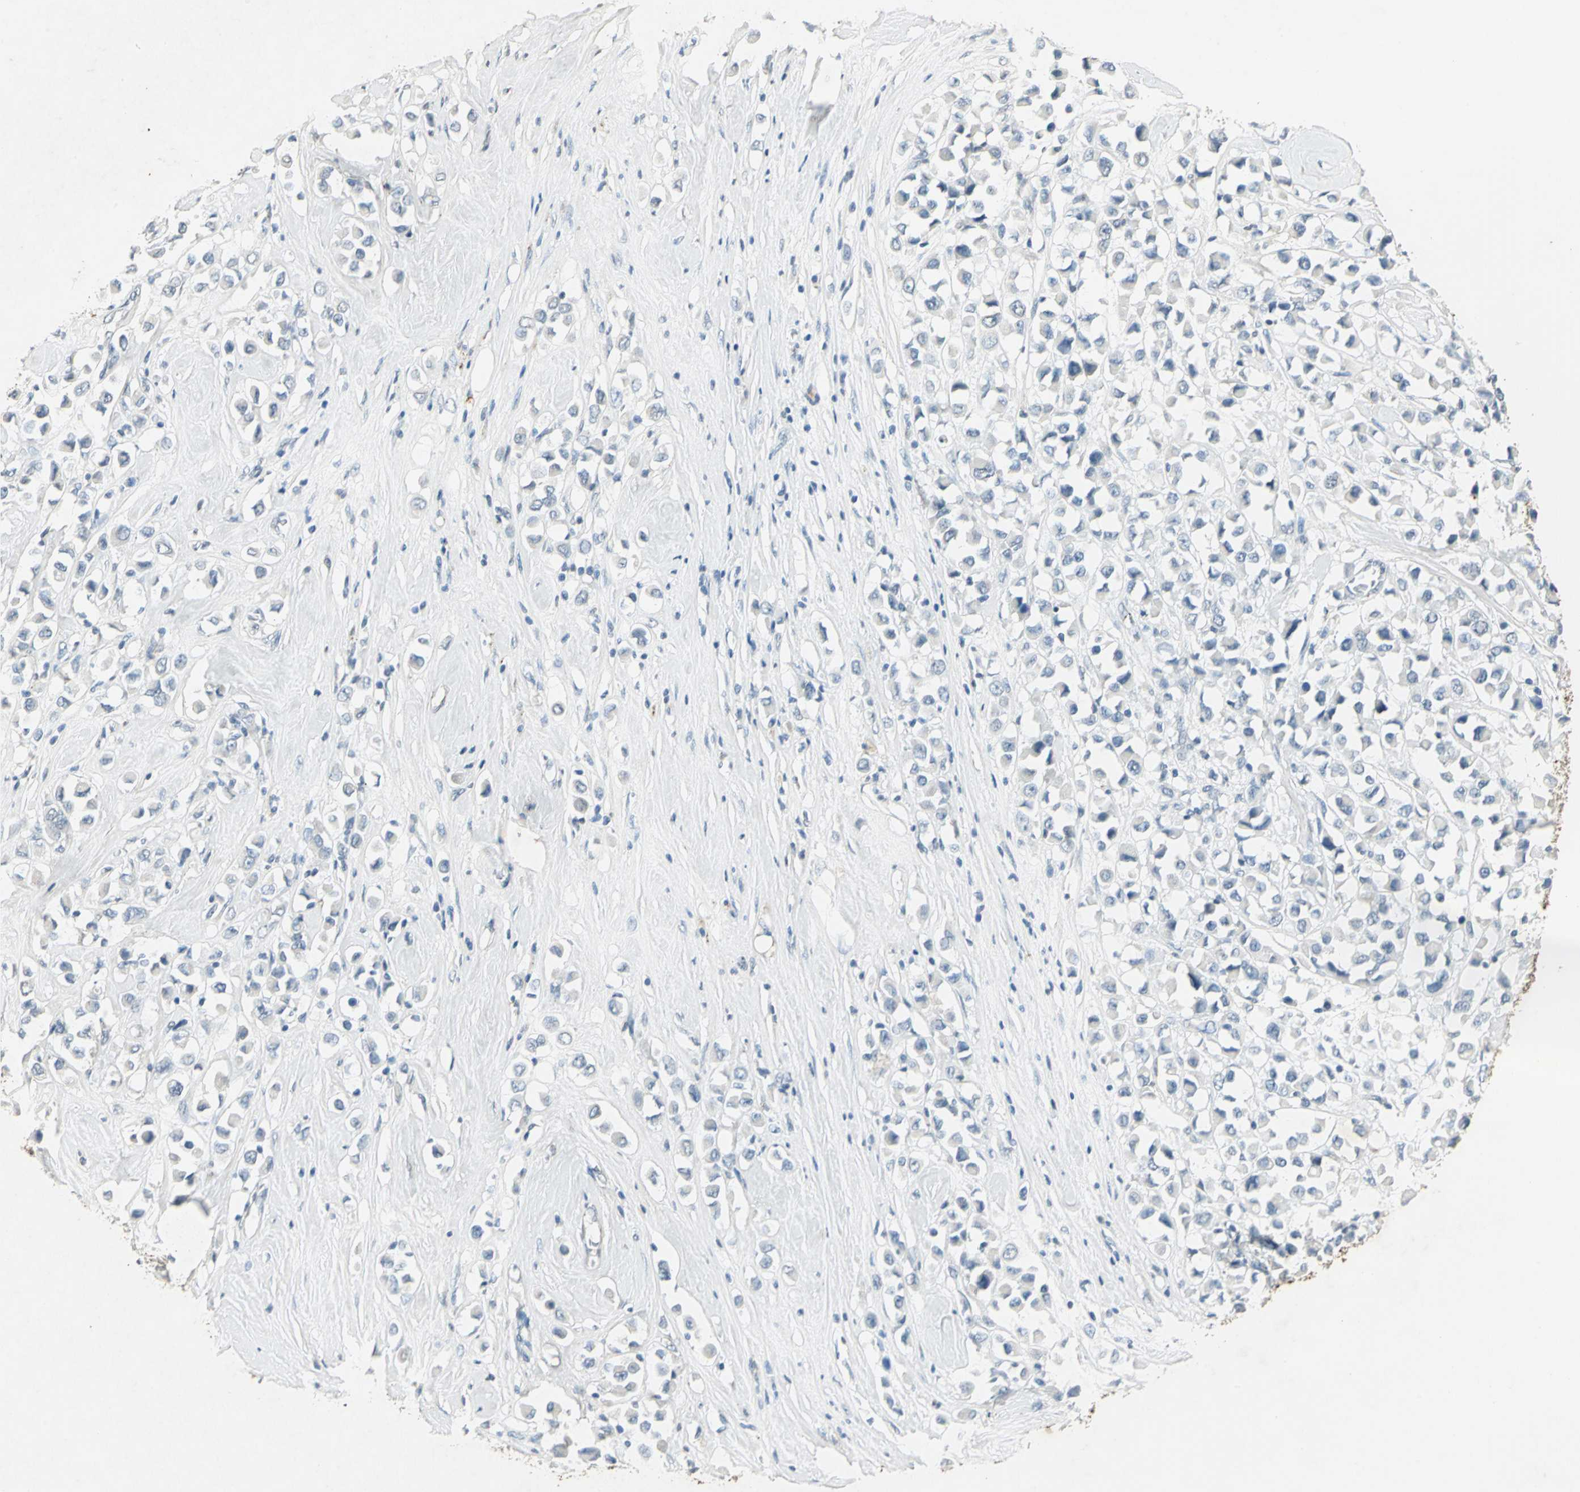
{"staining": {"intensity": "negative", "quantity": "none", "location": "none"}, "tissue": "breast cancer", "cell_type": "Tumor cells", "image_type": "cancer", "snomed": [{"axis": "morphology", "description": "Duct carcinoma"}, {"axis": "topography", "description": "Breast"}], "caption": "Tumor cells are negative for brown protein staining in breast cancer. Nuclei are stained in blue.", "gene": "CAMK2B", "patient": {"sex": "female", "age": 61}}